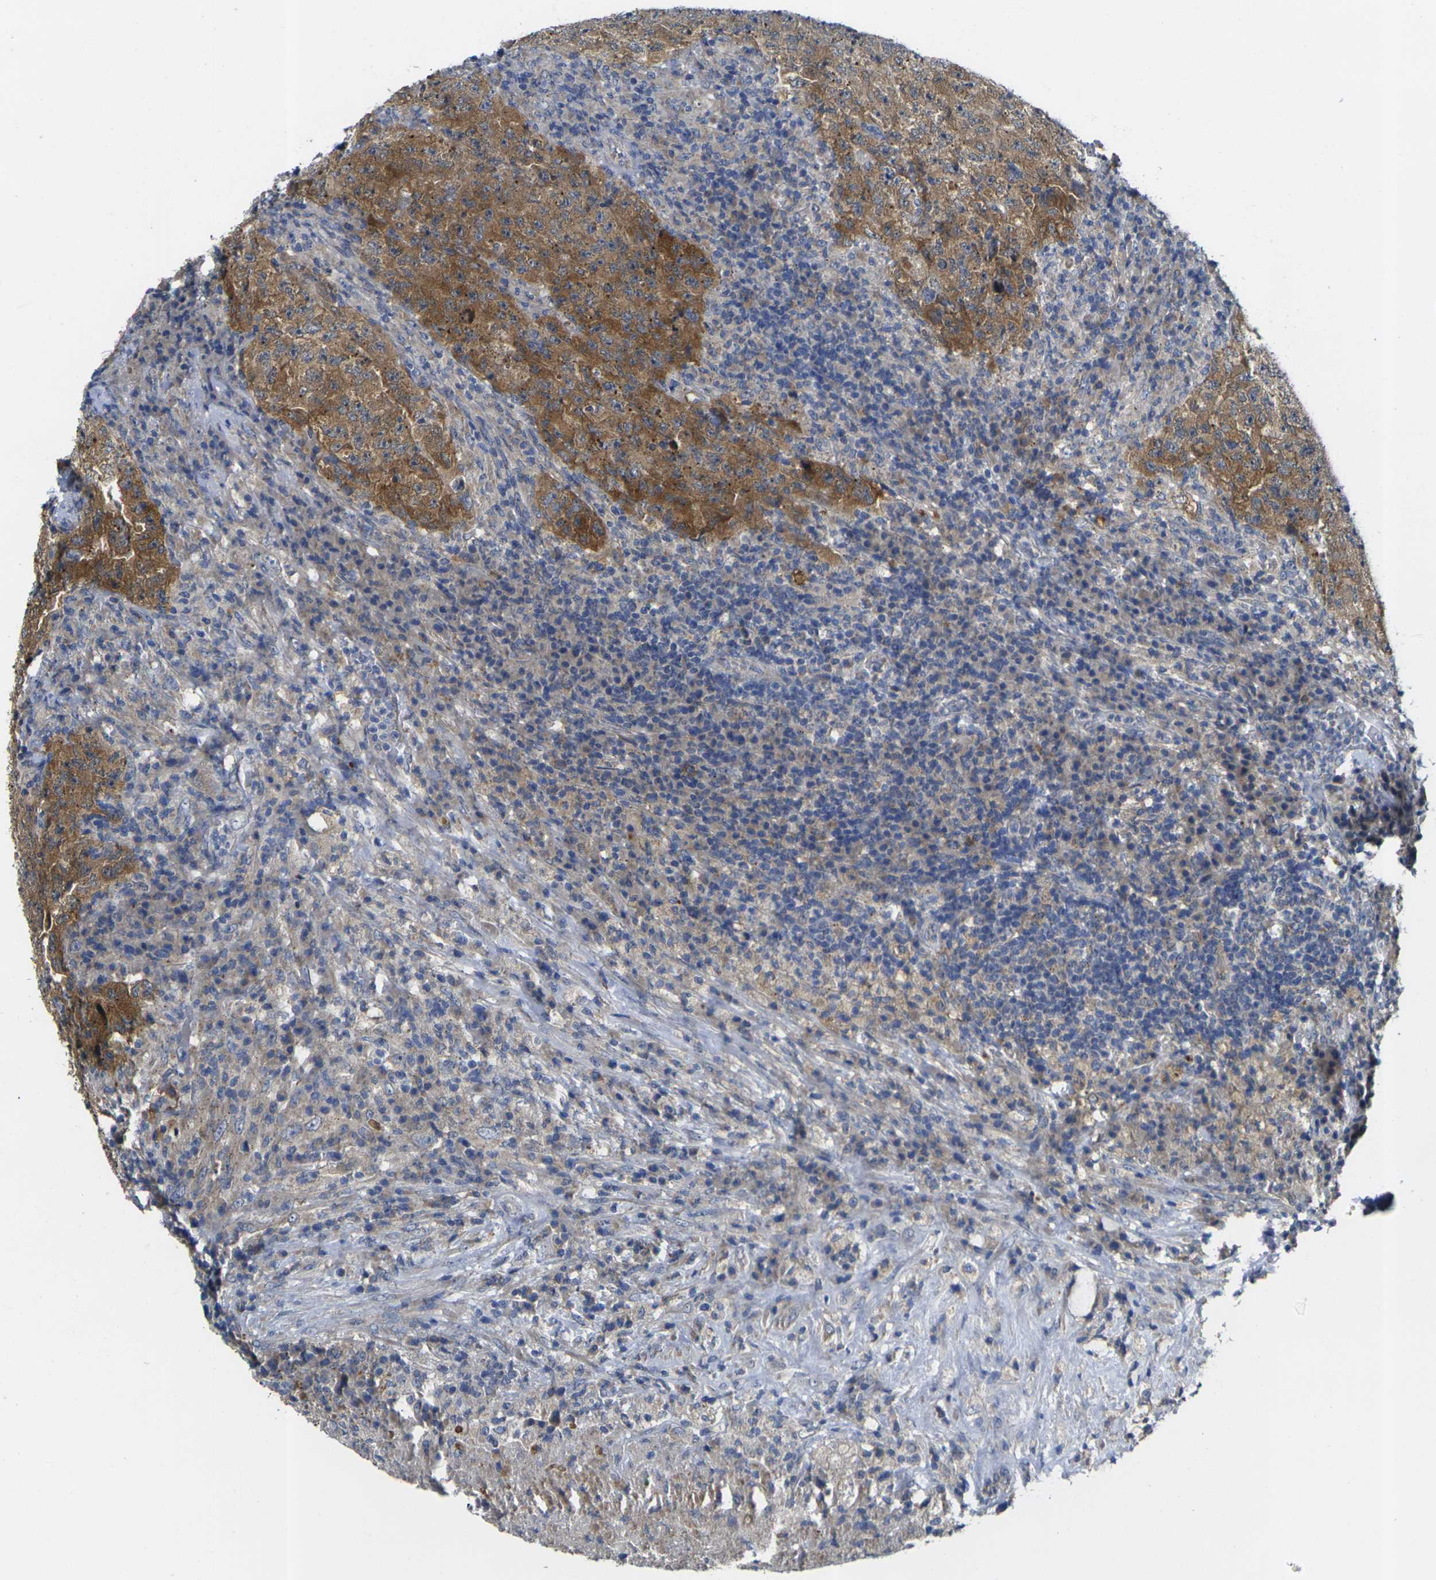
{"staining": {"intensity": "strong", "quantity": ">75%", "location": "cytoplasmic/membranous"}, "tissue": "testis cancer", "cell_type": "Tumor cells", "image_type": "cancer", "snomed": [{"axis": "morphology", "description": "Necrosis, NOS"}, {"axis": "morphology", "description": "Carcinoma, Embryonal, NOS"}, {"axis": "topography", "description": "Testis"}], "caption": "IHC of testis embryonal carcinoma shows high levels of strong cytoplasmic/membranous staining in about >75% of tumor cells.", "gene": "GNA12", "patient": {"sex": "male", "age": 19}}